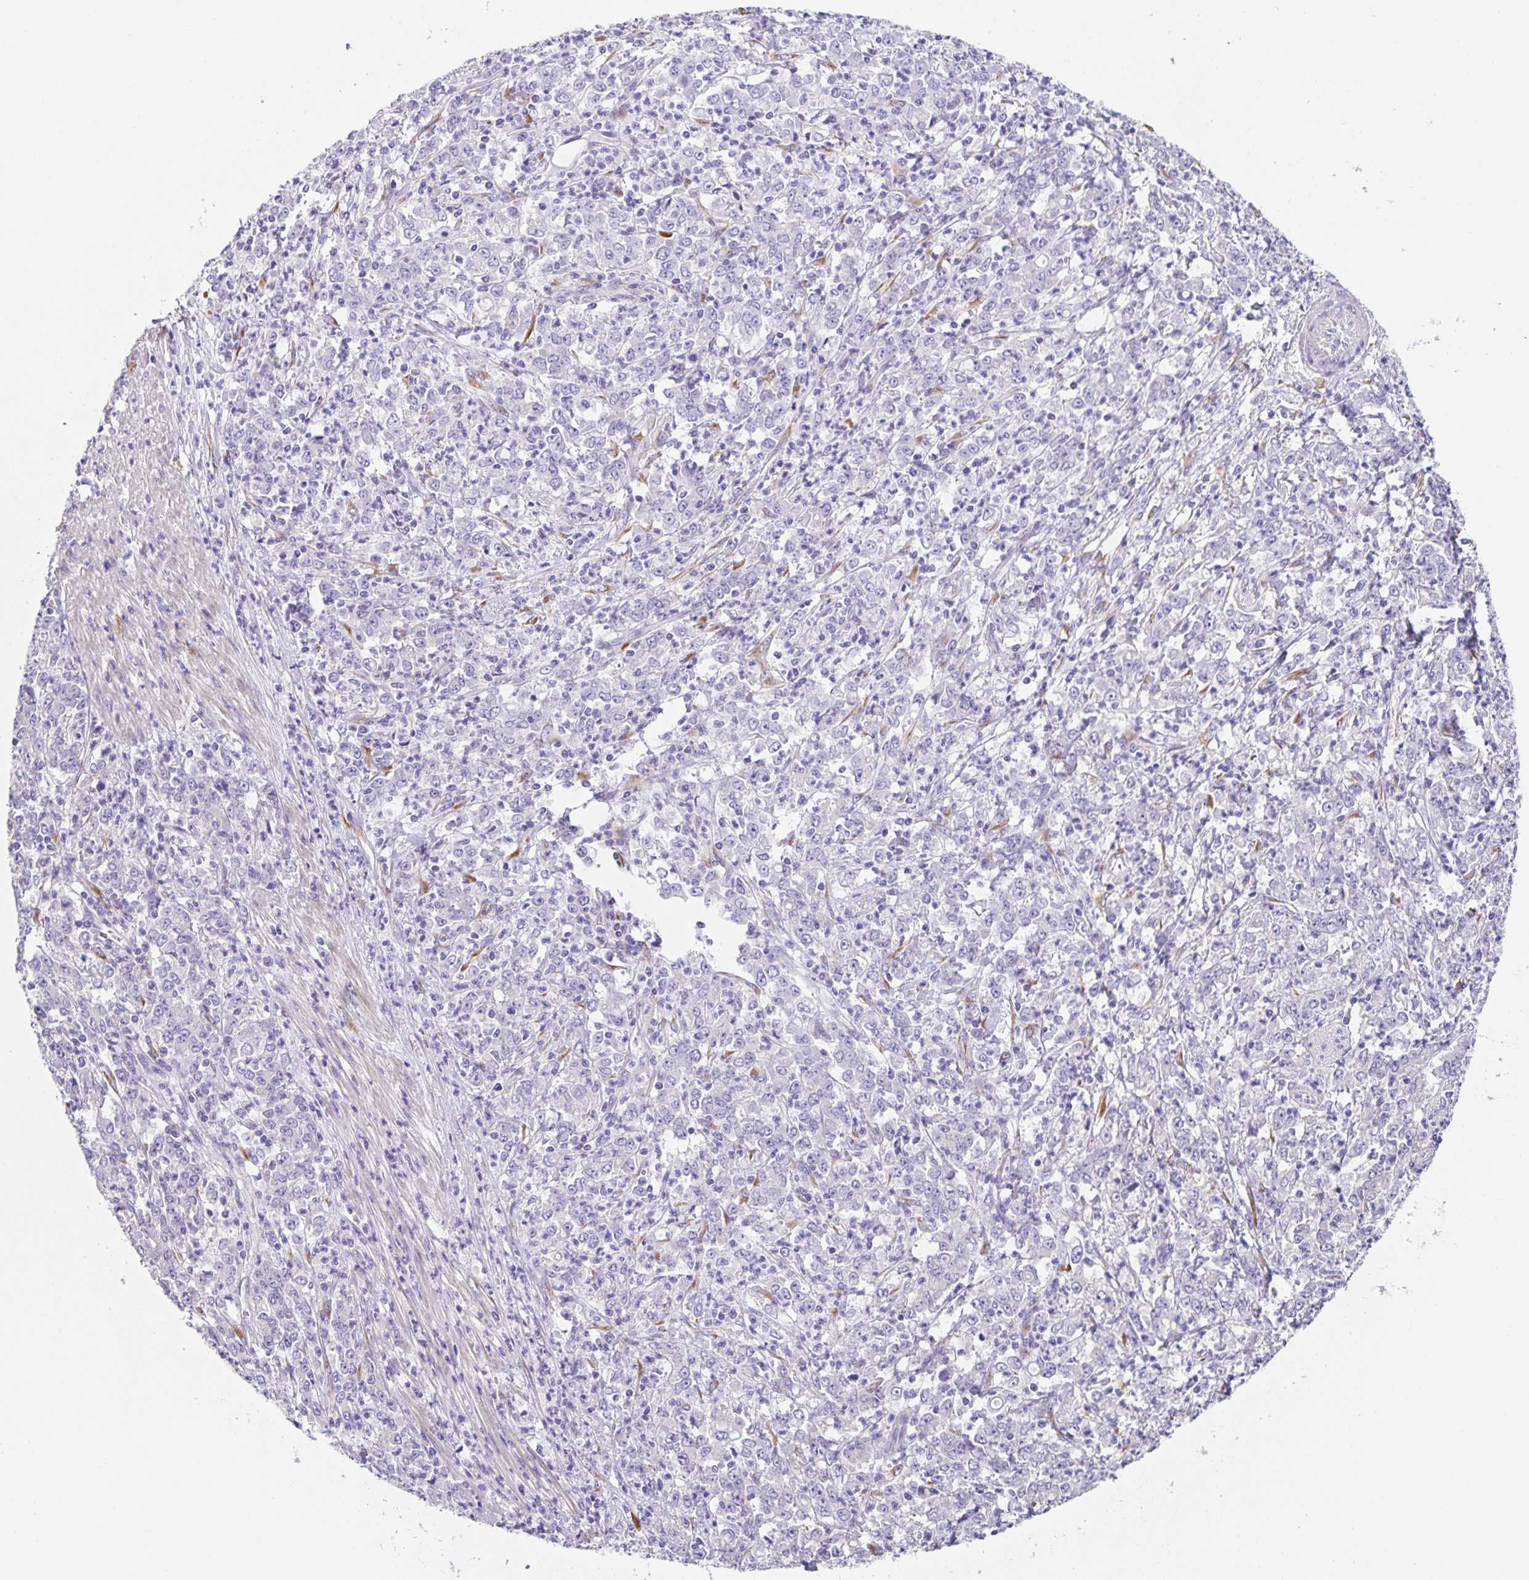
{"staining": {"intensity": "negative", "quantity": "none", "location": "none"}, "tissue": "stomach cancer", "cell_type": "Tumor cells", "image_type": "cancer", "snomed": [{"axis": "morphology", "description": "Adenocarcinoma, NOS"}, {"axis": "topography", "description": "Stomach, lower"}], "caption": "High magnification brightfield microscopy of stomach cancer stained with DAB (brown) and counterstained with hematoxylin (blue): tumor cells show no significant expression.", "gene": "PRR36", "patient": {"sex": "female", "age": 71}}